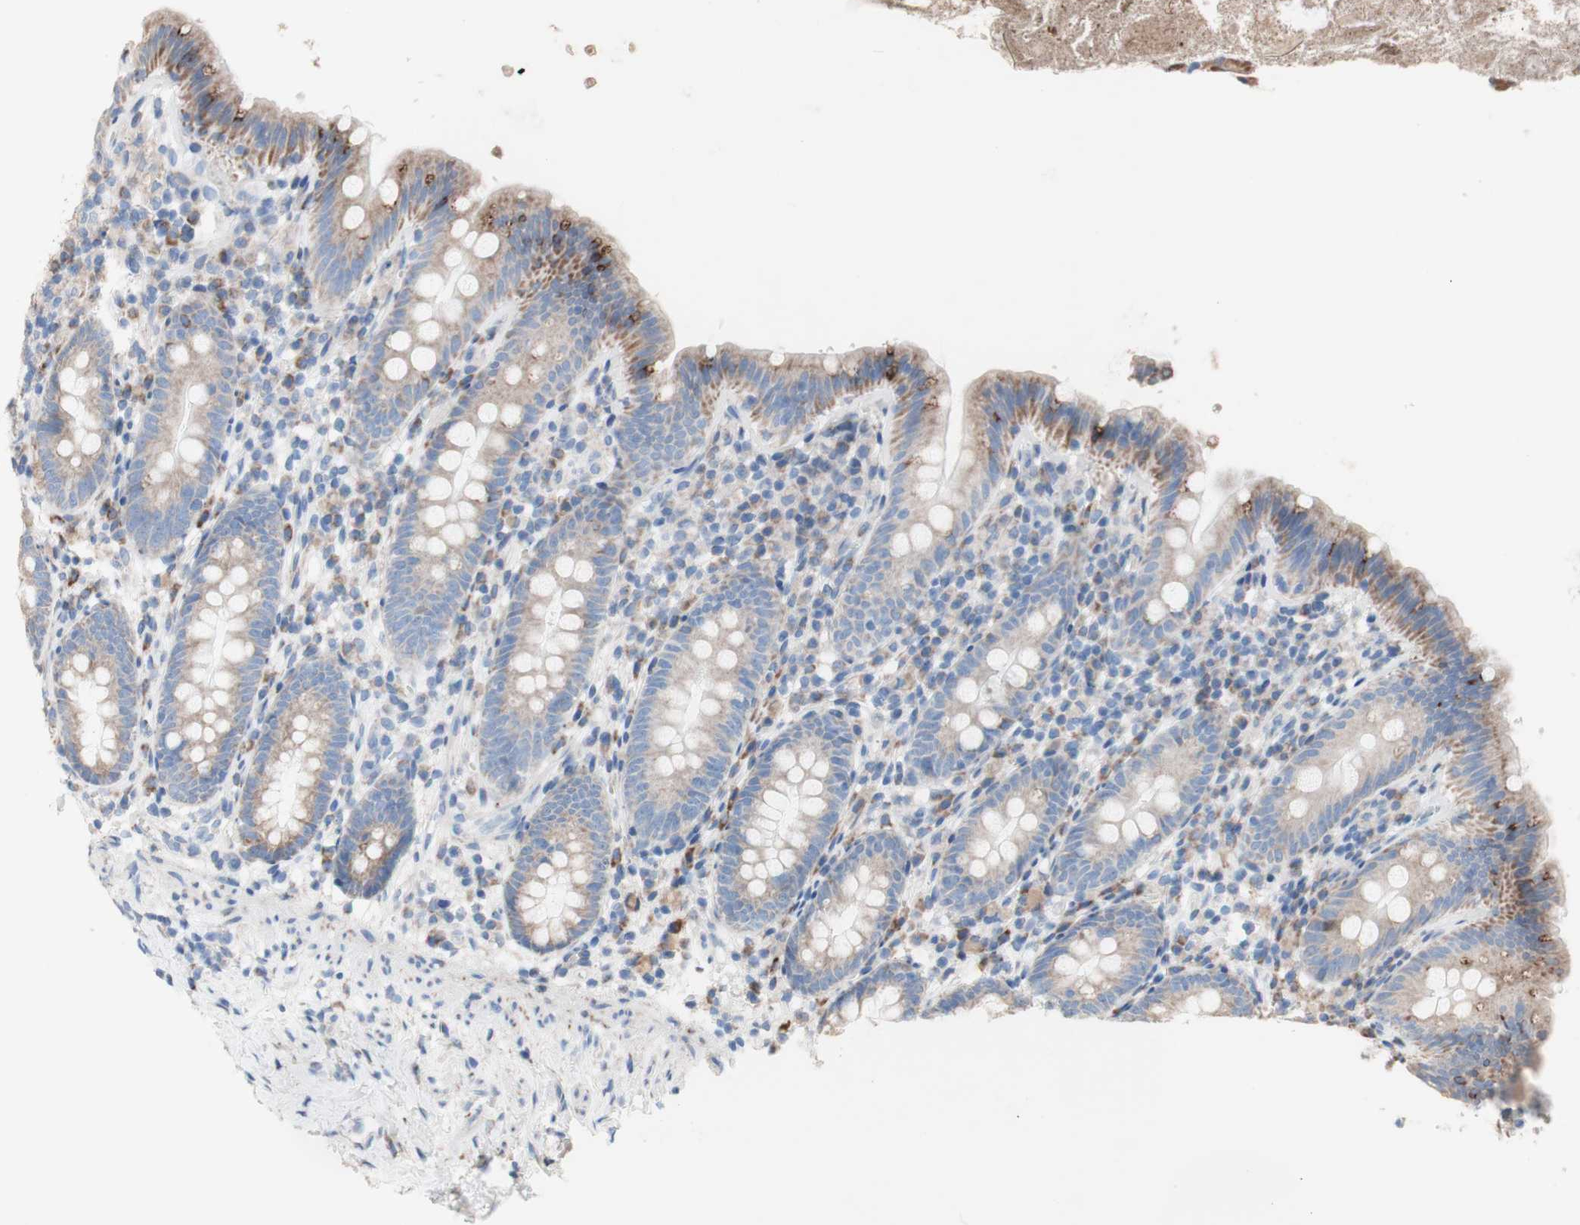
{"staining": {"intensity": "moderate", "quantity": "25%-75%", "location": "cytoplasmic/membranous"}, "tissue": "appendix", "cell_type": "Glandular cells", "image_type": "normal", "snomed": [{"axis": "morphology", "description": "Normal tissue, NOS"}, {"axis": "topography", "description": "Appendix"}], "caption": "Glandular cells display medium levels of moderate cytoplasmic/membranous staining in approximately 25%-75% of cells in benign appendix.", "gene": "AGPAT5", "patient": {"sex": "male", "age": 52}}